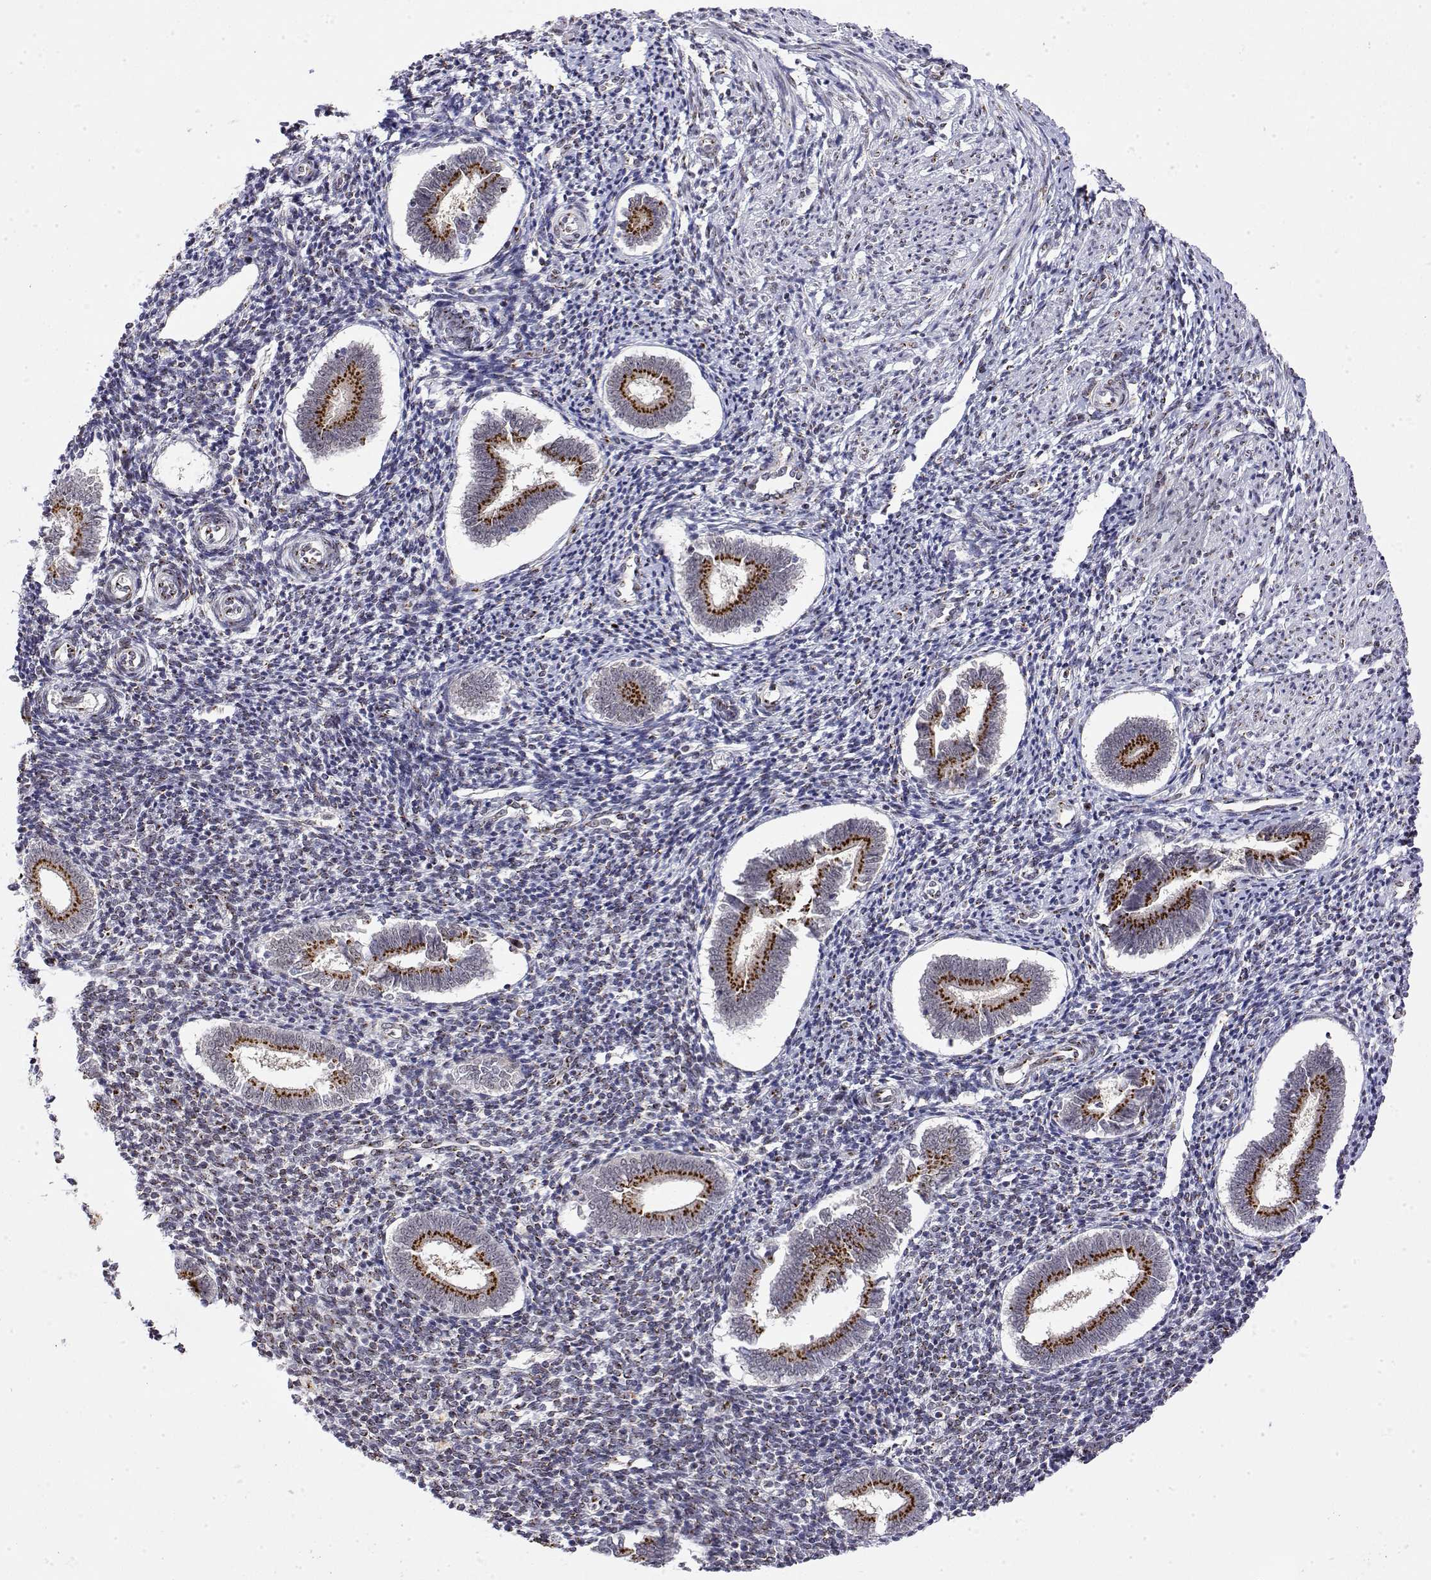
{"staining": {"intensity": "moderate", "quantity": "25%-75%", "location": "cytoplasmic/membranous"}, "tissue": "endometrium", "cell_type": "Cells in endometrial stroma", "image_type": "normal", "snomed": [{"axis": "morphology", "description": "Normal tissue, NOS"}, {"axis": "topography", "description": "Endometrium"}], "caption": "Immunohistochemical staining of benign endometrium demonstrates moderate cytoplasmic/membranous protein staining in about 25%-75% of cells in endometrial stroma.", "gene": "YIPF3", "patient": {"sex": "female", "age": 25}}